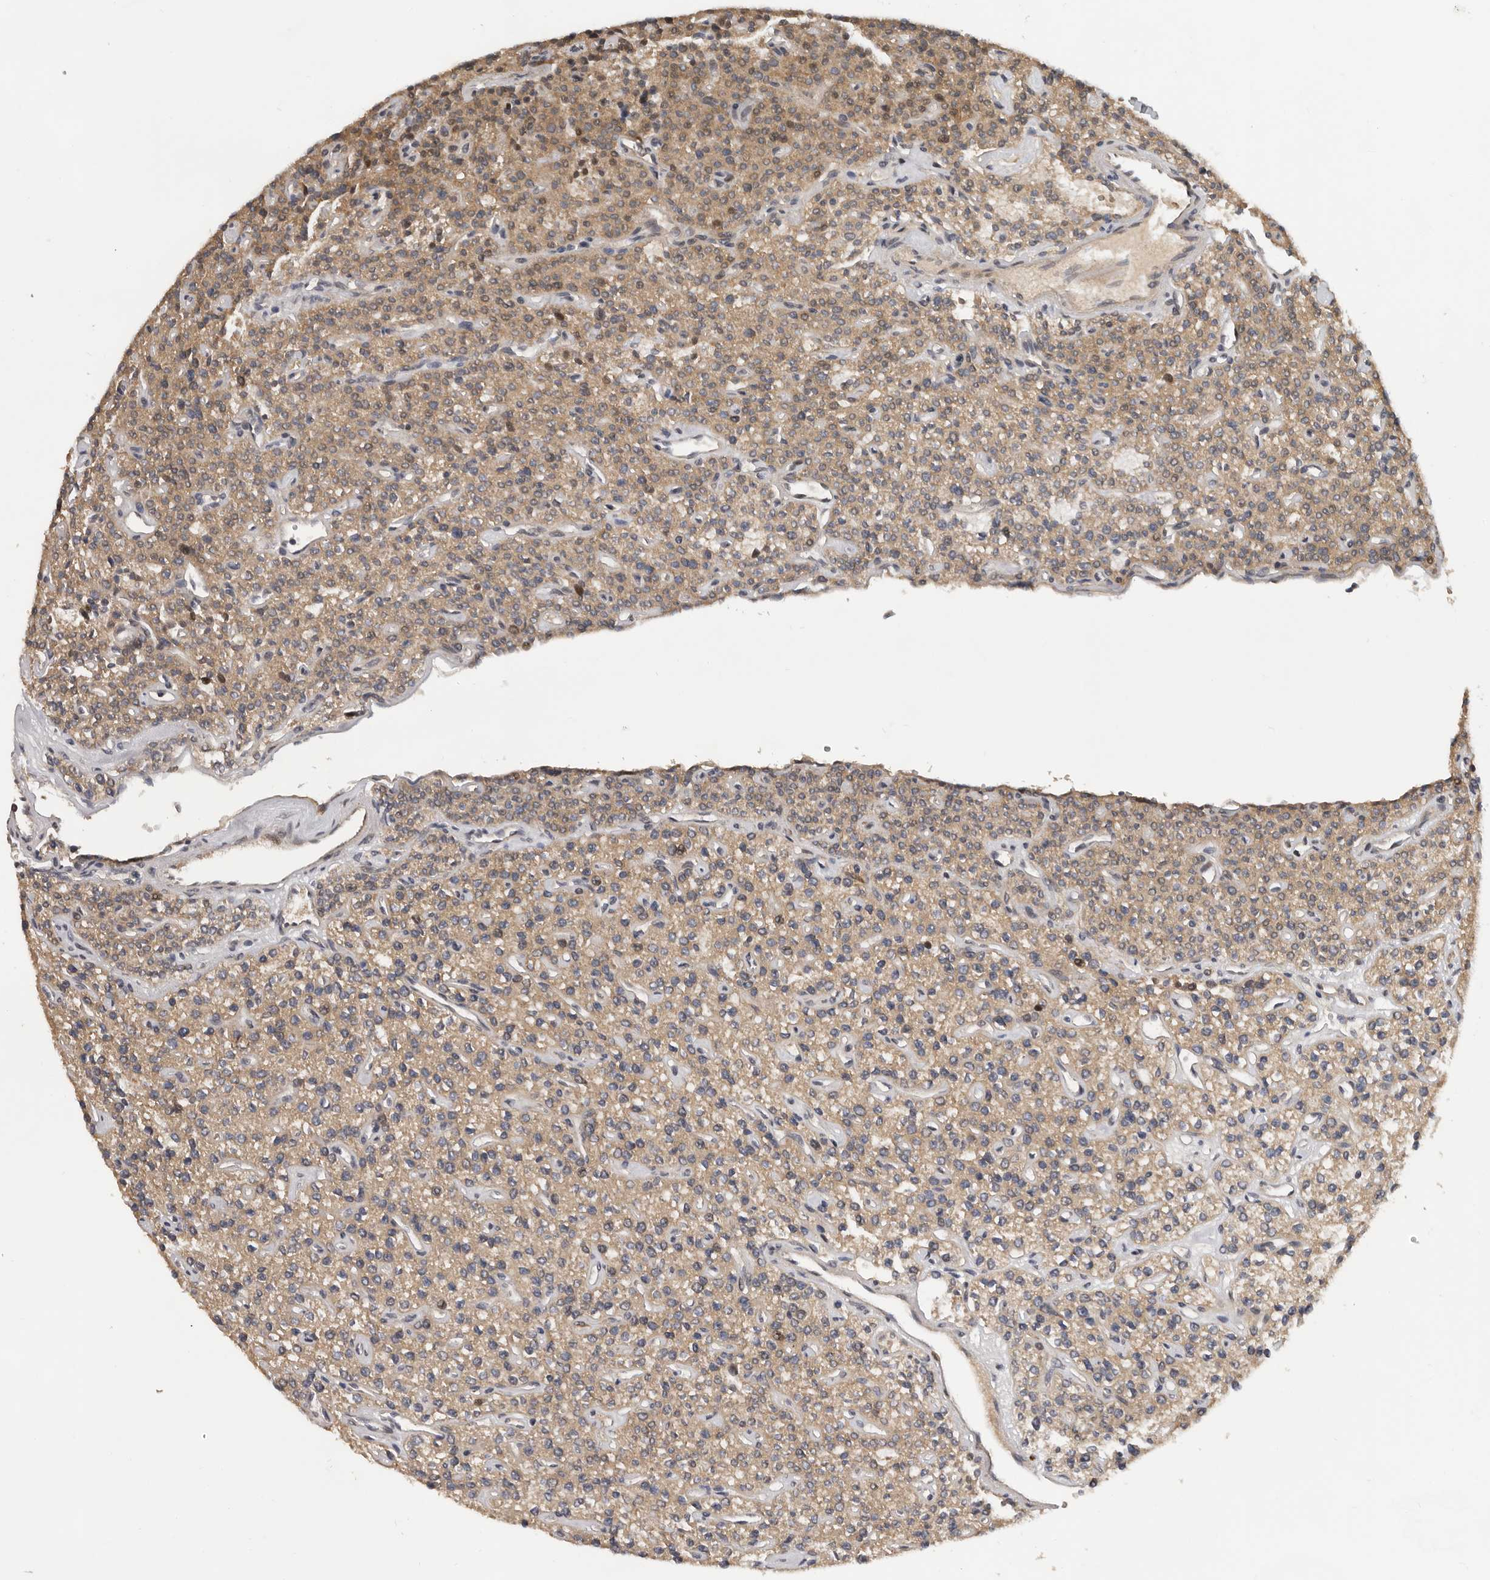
{"staining": {"intensity": "moderate", "quantity": ">75%", "location": "cytoplasmic/membranous"}, "tissue": "parathyroid gland", "cell_type": "Glandular cells", "image_type": "normal", "snomed": [{"axis": "morphology", "description": "Normal tissue, NOS"}, {"axis": "topography", "description": "Parathyroid gland"}], "caption": "DAB immunohistochemical staining of benign human parathyroid gland reveals moderate cytoplasmic/membranous protein positivity in approximately >75% of glandular cells.", "gene": "HENMT1", "patient": {"sex": "male", "age": 46}}